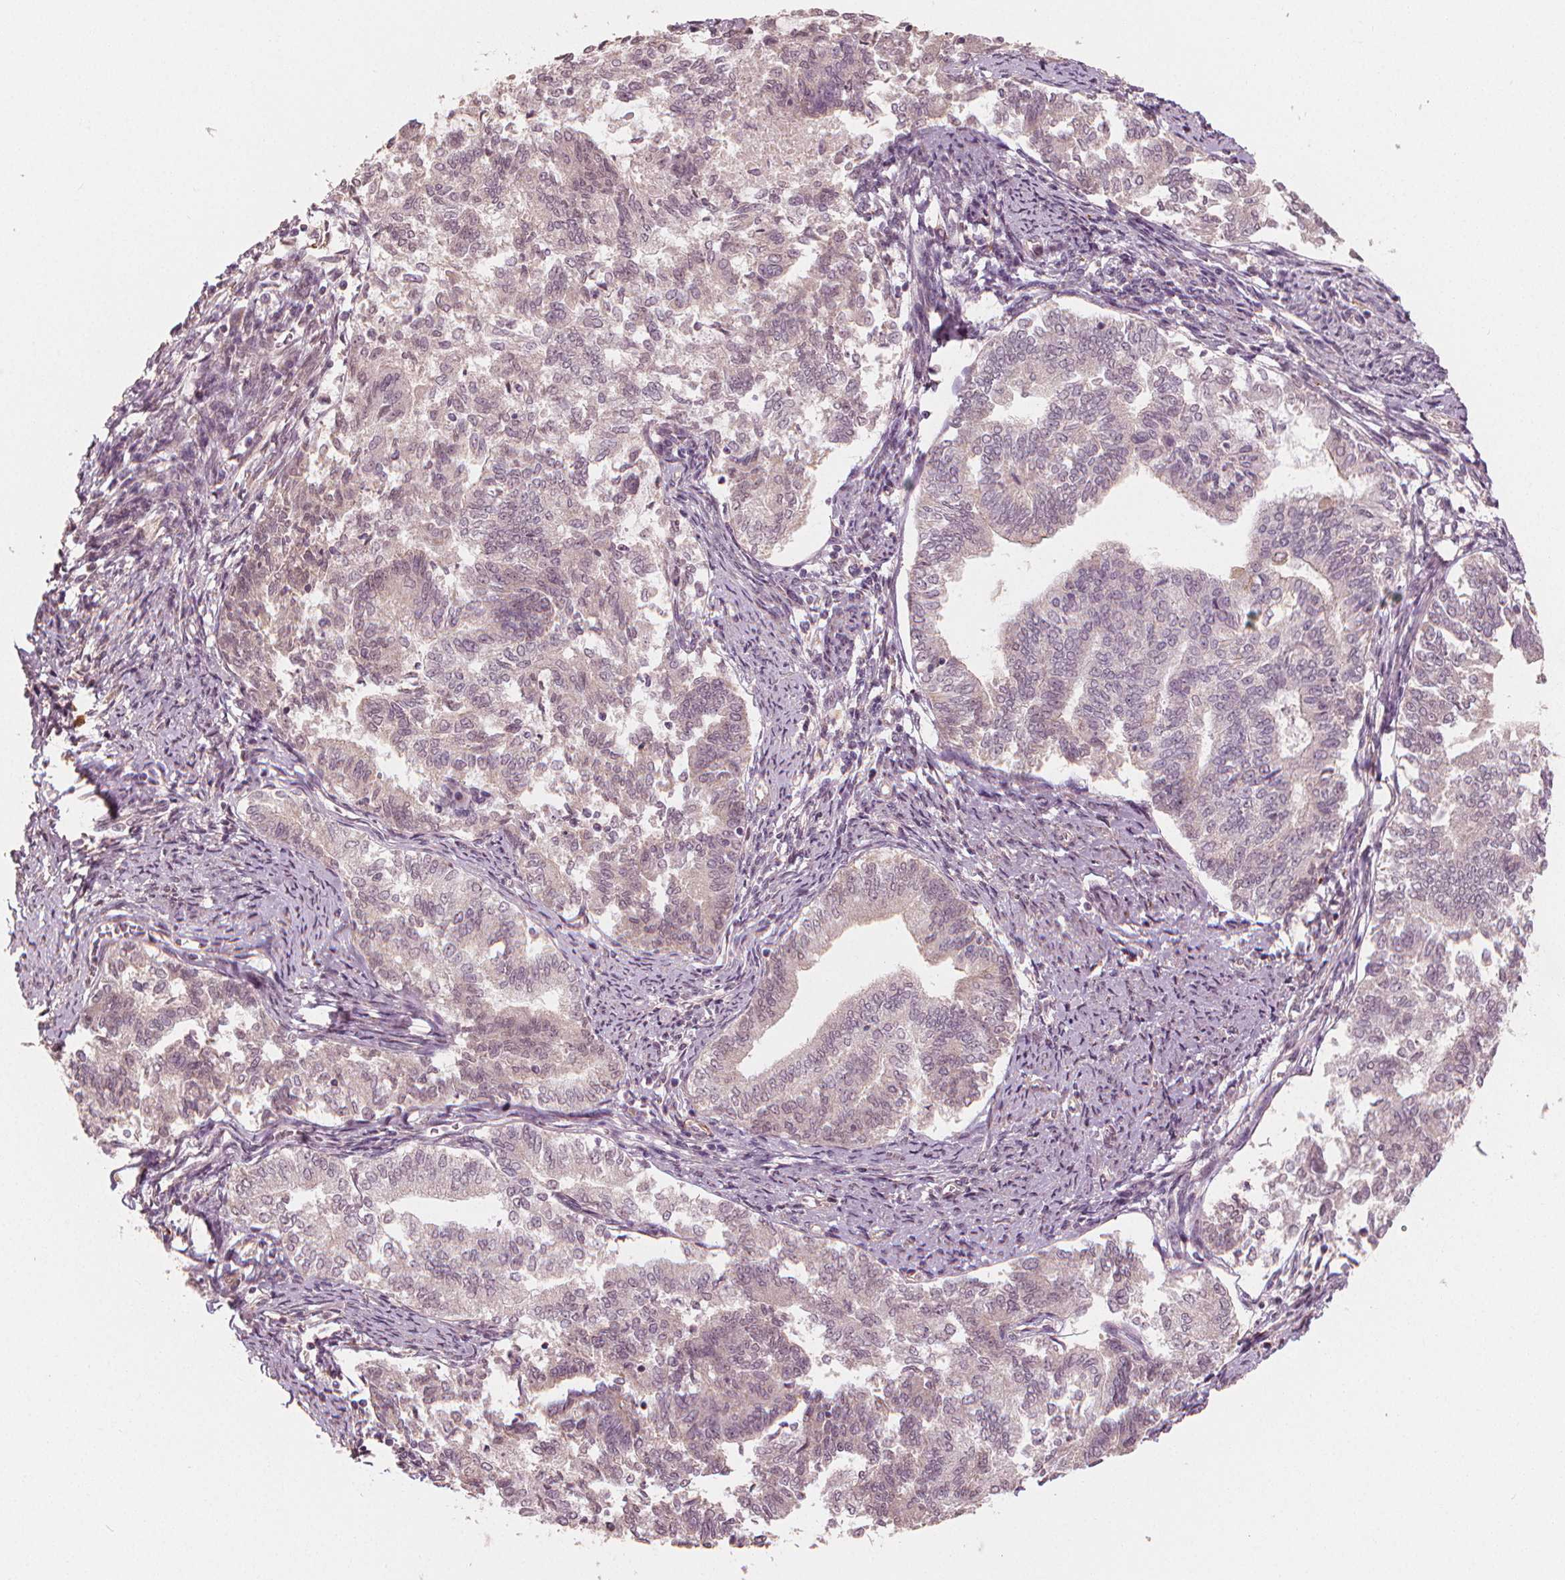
{"staining": {"intensity": "negative", "quantity": "none", "location": "none"}, "tissue": "endometrial cancer", "cell_type": "Tumor cells", "image_type": "cancer", "snomed": [{"axis": "morphology", "description": "Adenocarcinoma, NOS"}, {"axis": "topography", "description": "Endometrium"}], "caption": "Endometrial adenocarcinoma stained for a protein using immunohistochemistry displays no positivity tumor cells.", "gene": "CLBA1", "patient": {"sex": "female", "age": 65}}